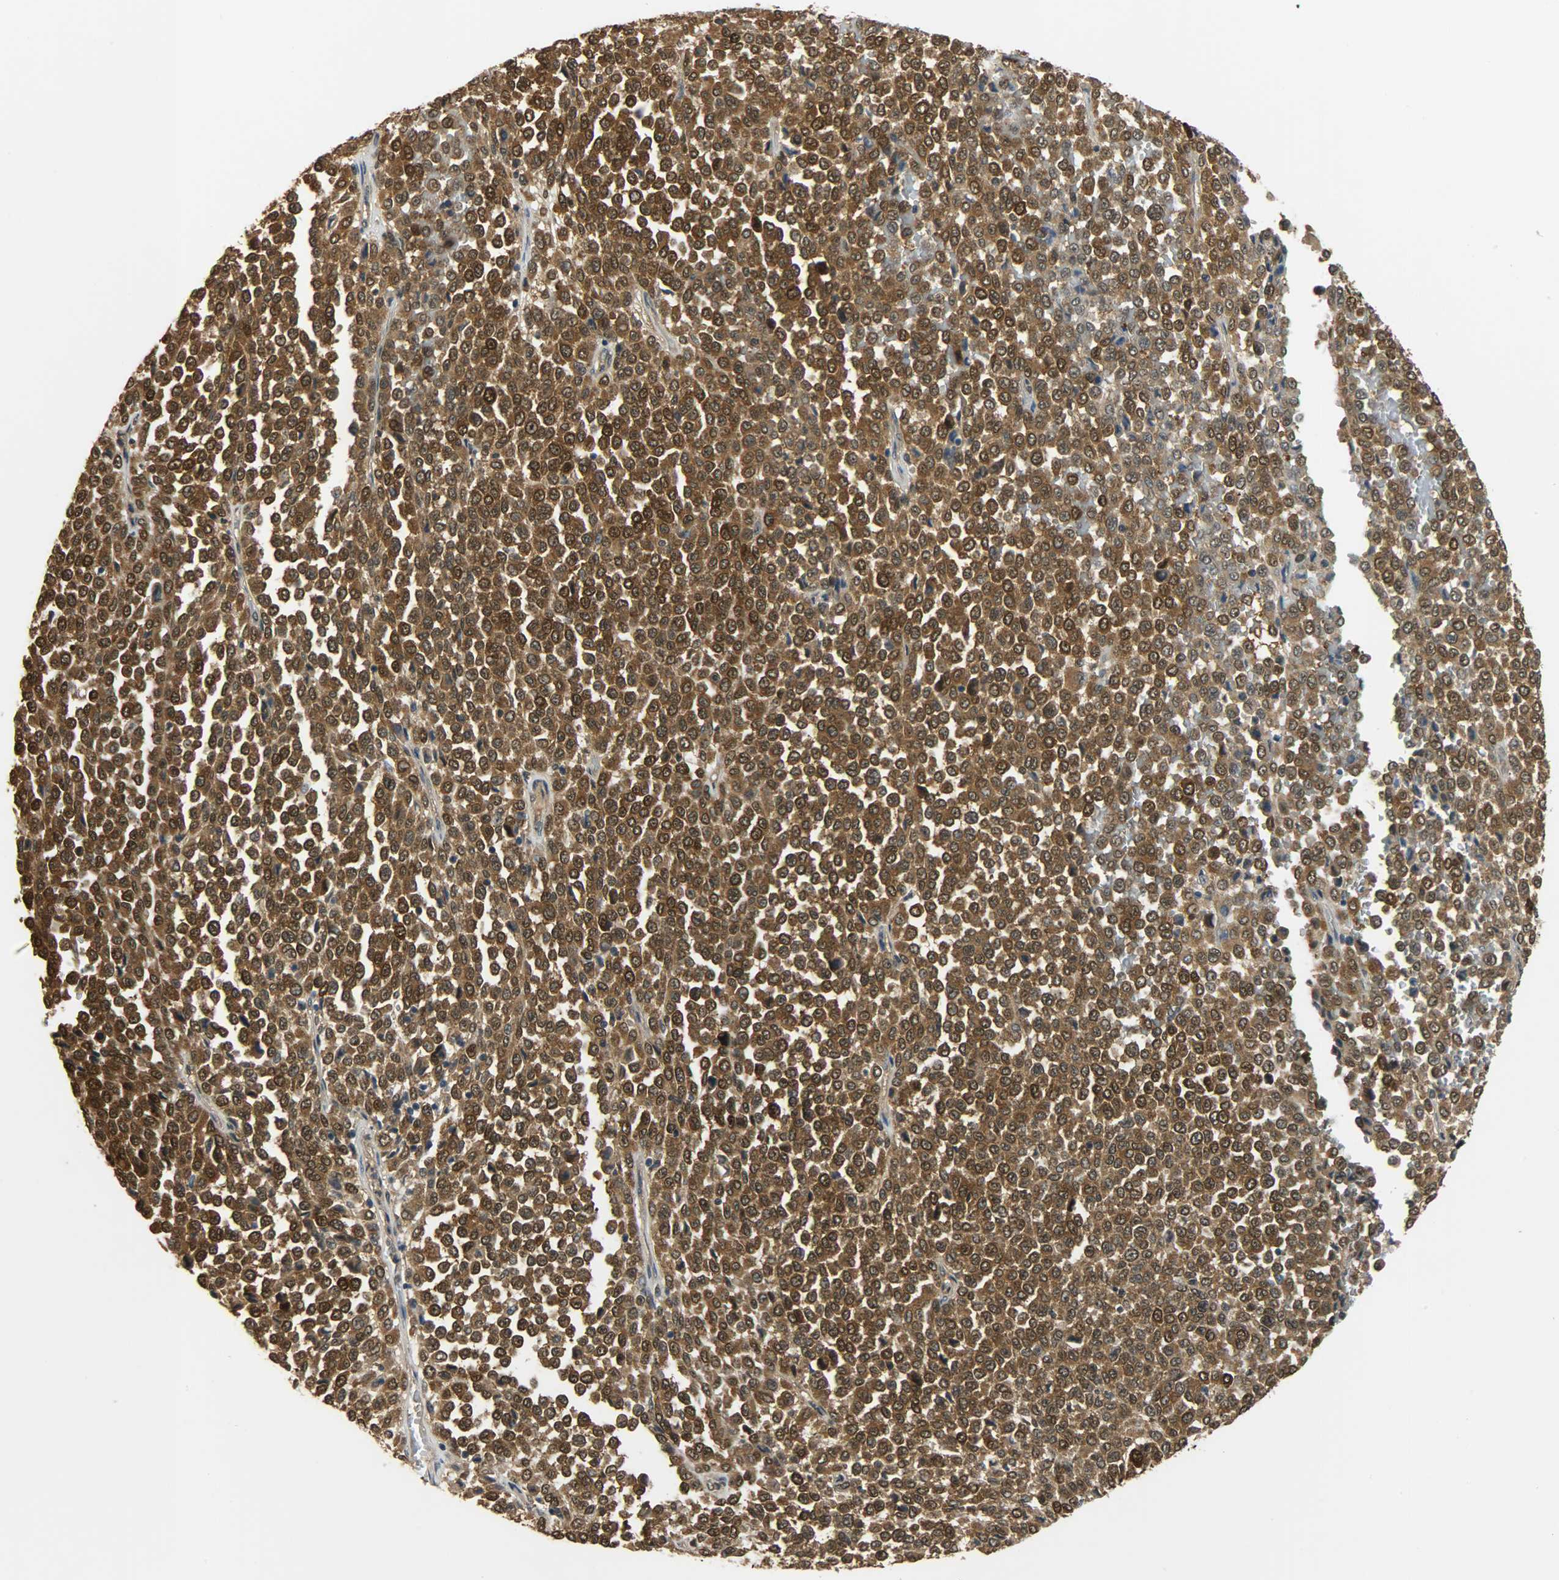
{"staining": {"intensity": "strong", "quantity": ">75%", "location": "cytoplasmic/membranous,nuclear"}, "tissue": "melanoma", "cell_type": "Tumor cells", "image_type": "cancer", "snomed": [{"axis": "morphology", "description": "Malignant melanoma, Metastatic site"}, {"axis": "topography", "description": "Pancreas"}], "caption": "Tumor cells show strong cytoplasmic/membranous and nuclear expression in approximately >75% of cells in malignant melanoma (metastatic site).", "gene": "EIF4EBP1", "patient": {"sex": "female", "age": 30}}